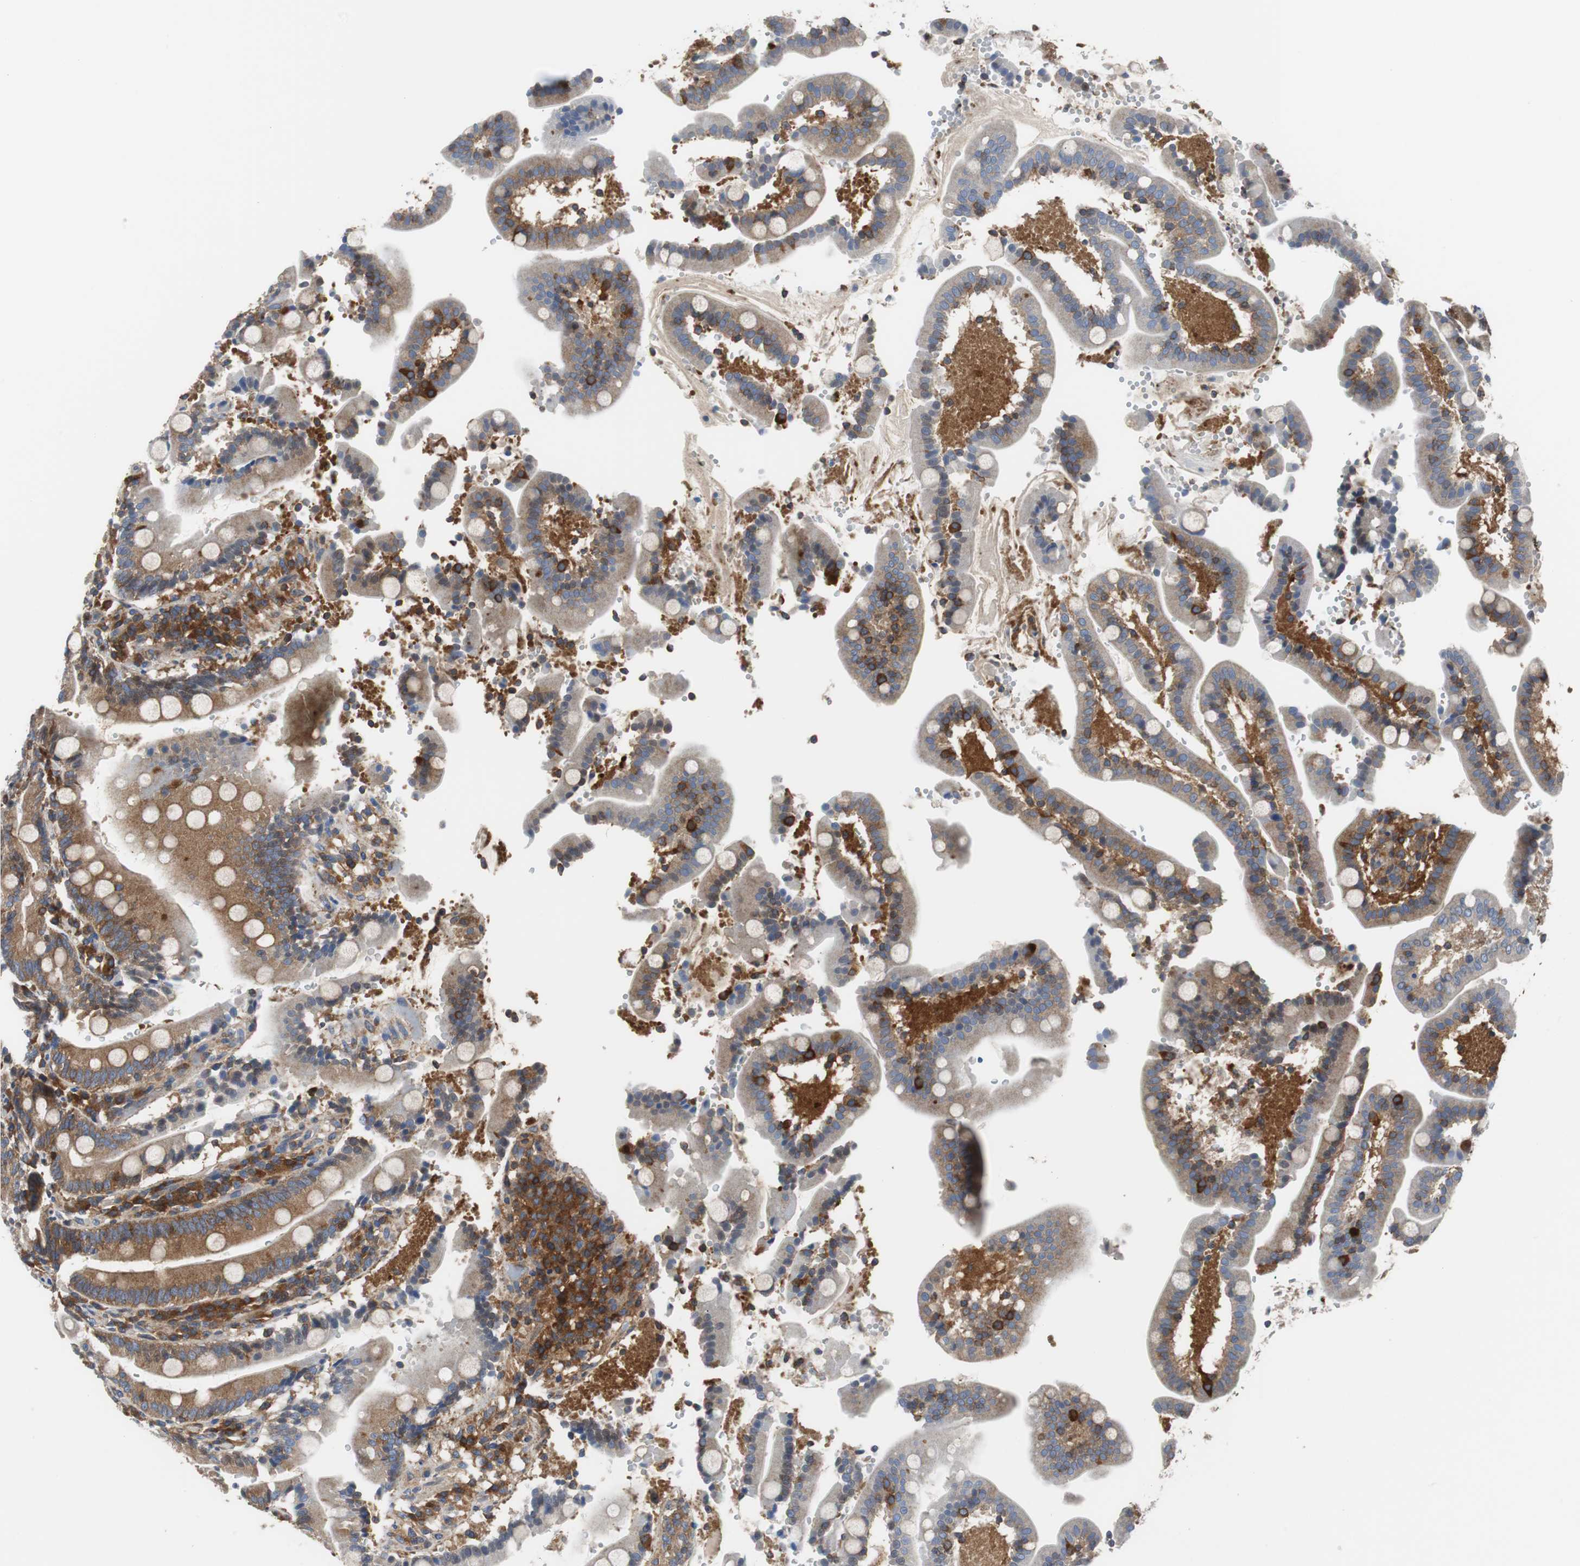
{"staining": {"intensity": "strong", "quantity": ">75%", "location": "cytoplasmic/membranous"}, "tissue": "duodenum", "cell_type": "Glandular cells", "image_type": "normal", "snomed": [{"axis": "morphology", "description": "Normal tissue, NOS"}, {"axis": "topography", "description": "Small intestine, NOS"}], "caption": "An image of human duodenum stained for a protein exhibits strong cytoplasmic/membranous brown staining in glandular cells.", "gene": "BRAF", "patient": {"sex": "female", "age": 71}}